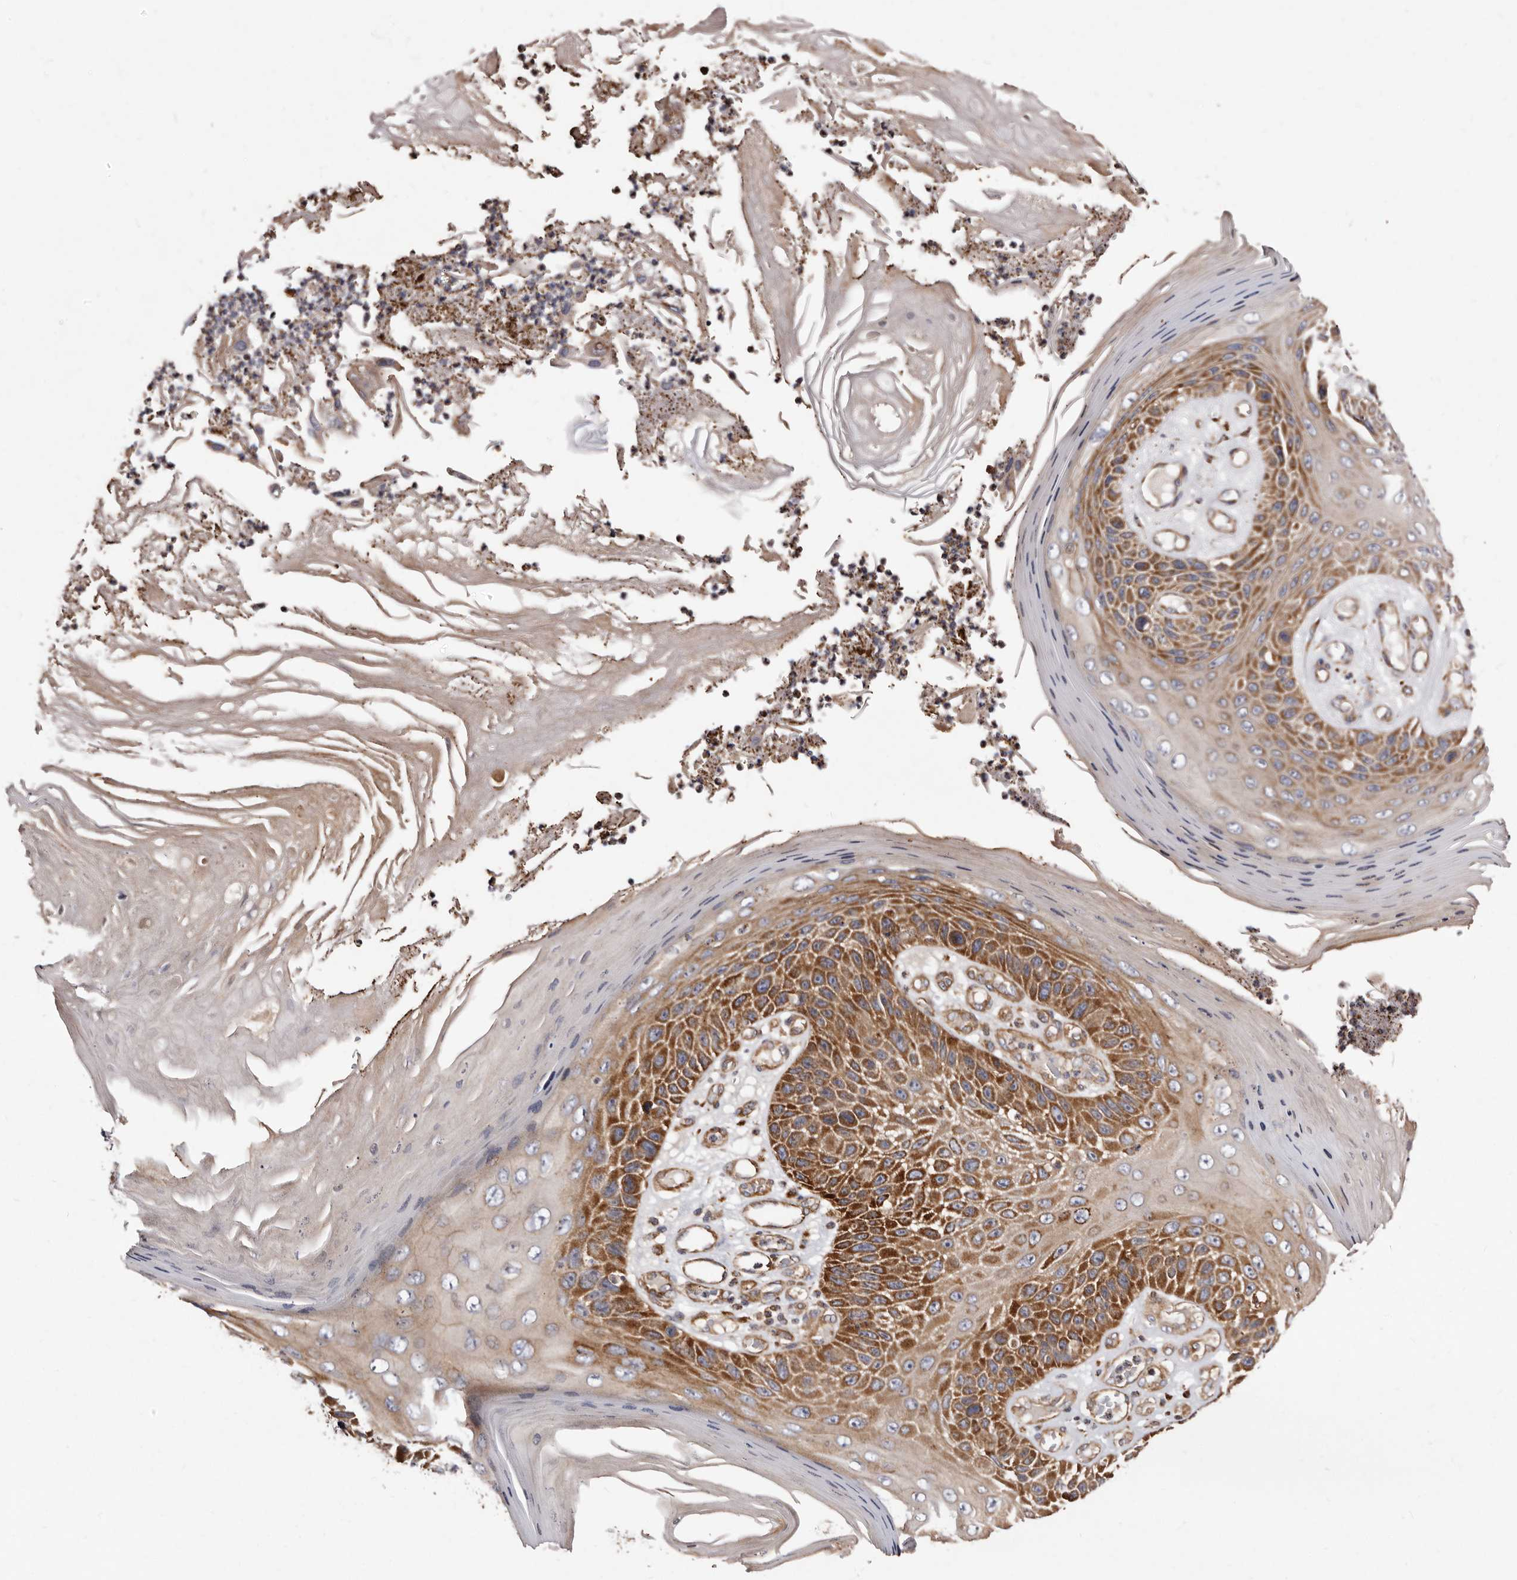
{"staining": {"intensity": "strong", "quantity": "25%-75%", "location": "cytoplasmic/membranous"}, "tissue": "skin cancer", "cell_type": "Tumor cells", "image_type": "cancer", "snomed": [{"axis": "morphology", "description": "Squamous cell carcinoma, NOS"}, {"axis": "topography", "description": "Skin"}], "caption": "Tumor cells display high levels of strong cytoplasmic/membranous expression in approximately 25%-75% of cells in skin cancer.", "gene": "LUZP1", "patient": {"sex": "female", "age": 88}}